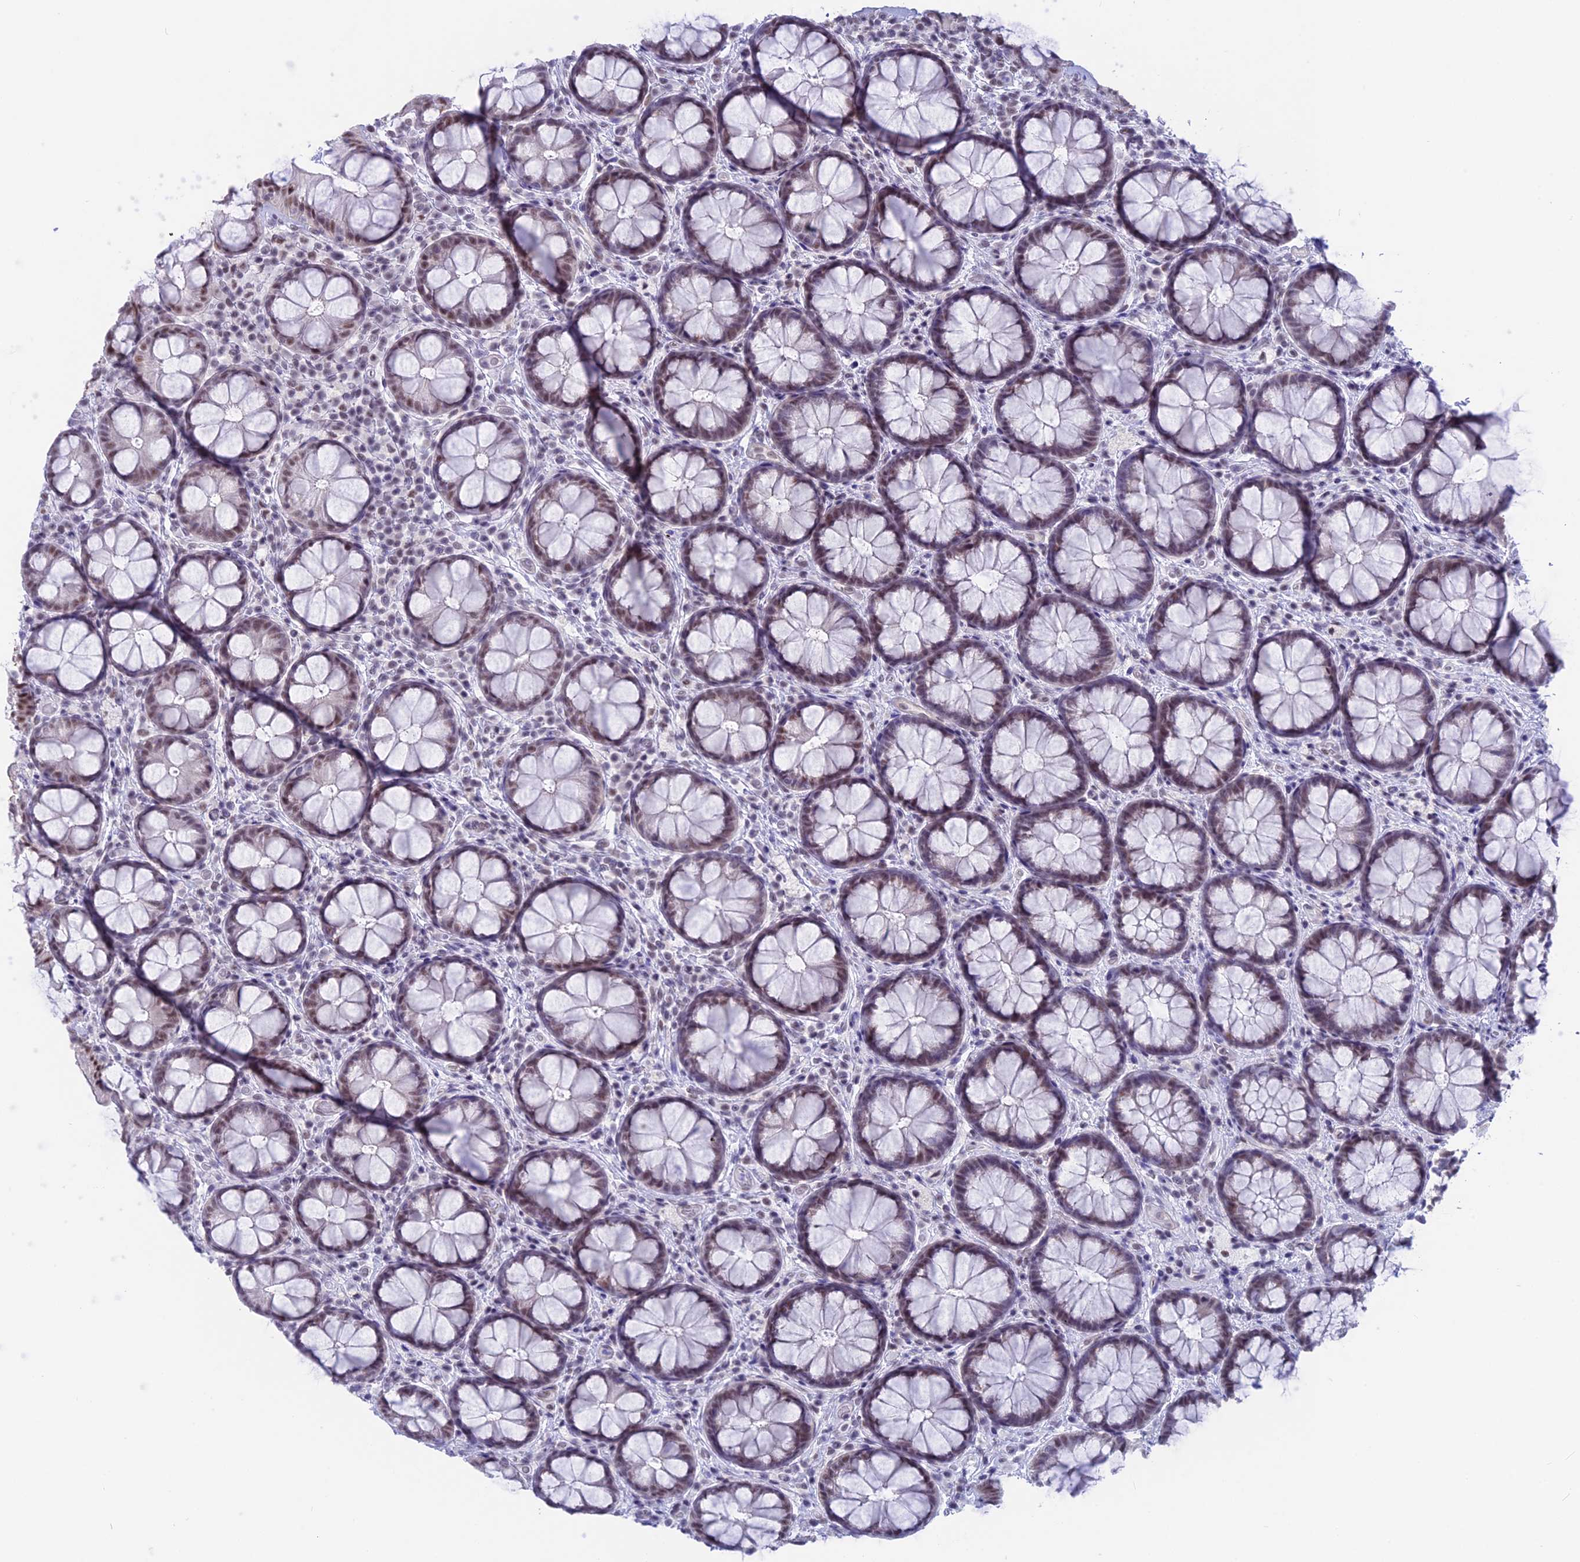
{"staining": {"intensity": "moderate", "quantity": "25%-75%", "location": "nuclear"}, "tissue": "rectum", "cell_type": "Glandular cells", "image_type": "normal", "snomed": [{"axis": "morphology", "description": "Normal tissue, NOS"}, {"axis": "topography", "description": "Rectum"}], "caption": "Immunohistochemical staining of normal human rectum exhibits medium levels of moderate nuclear staining in approximately 25%-75% of glandular cells. The staining was performed using DAB to visualize the protein expression in brown, while the nuclei were stained in blue with hematoxylin (Magnification: 20x).", "gene": "SRSF5", "patient": {"sex": "male", "age": 83}}